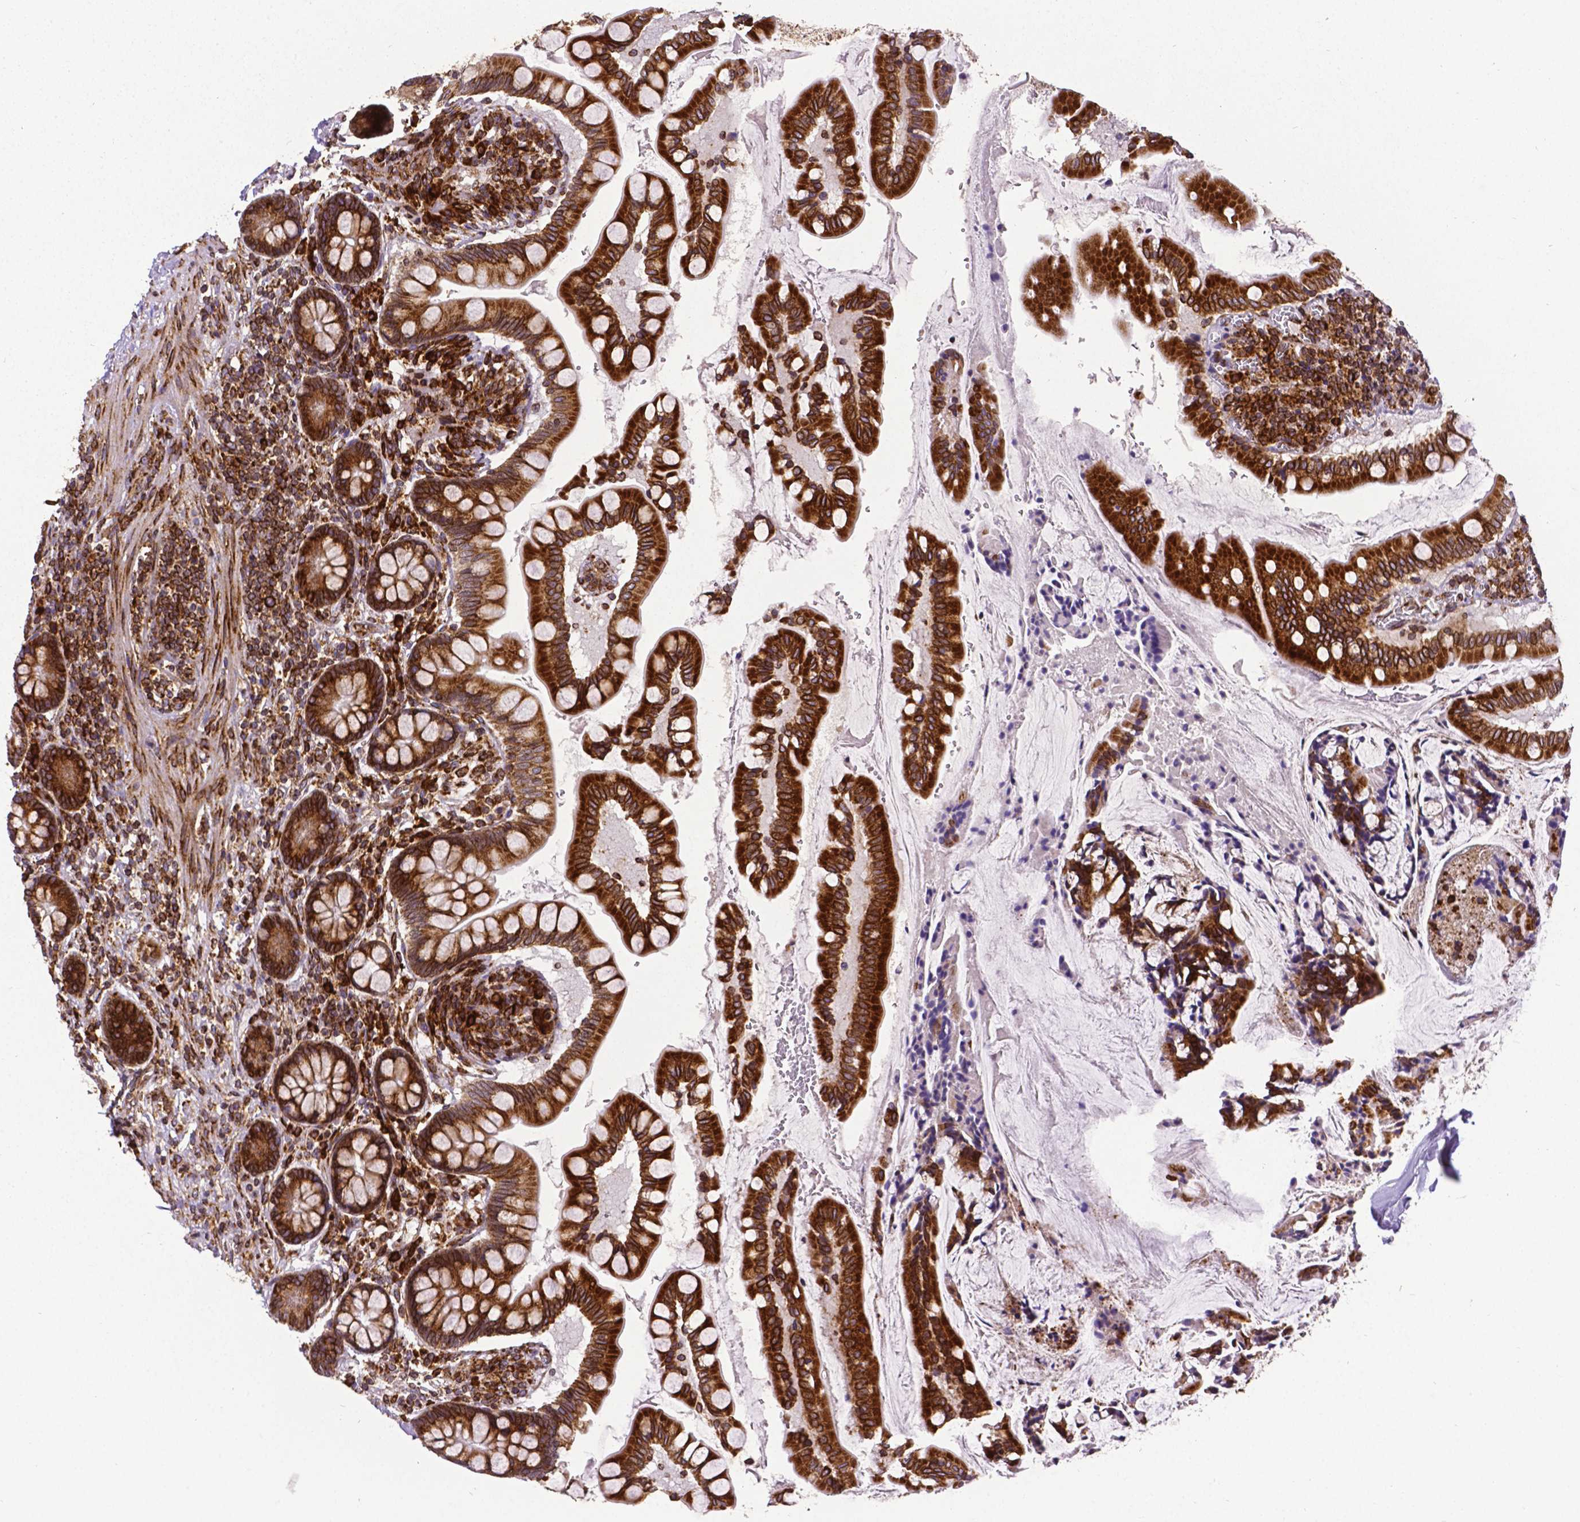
{"staining": {"intensity": "strong", "quantity": ">75%", "location": "cytoplasmic/membranous"}, "tissue": "small intestine", "cell_type": "Glandular cells", "image_type": "normal", "snomed": [{"axis": "morphology", "description": "Normal tissue, NOS"}, {"axis": "topography", "description": "Small intestine"}], "caption": "IHC of normal small intestine demonstrates high levels of strong cytoplasmic/membranous positivity in about >75% of glandular cells.", "gene": "MTDH", "patient": {"sex": "female", "age": 56}}